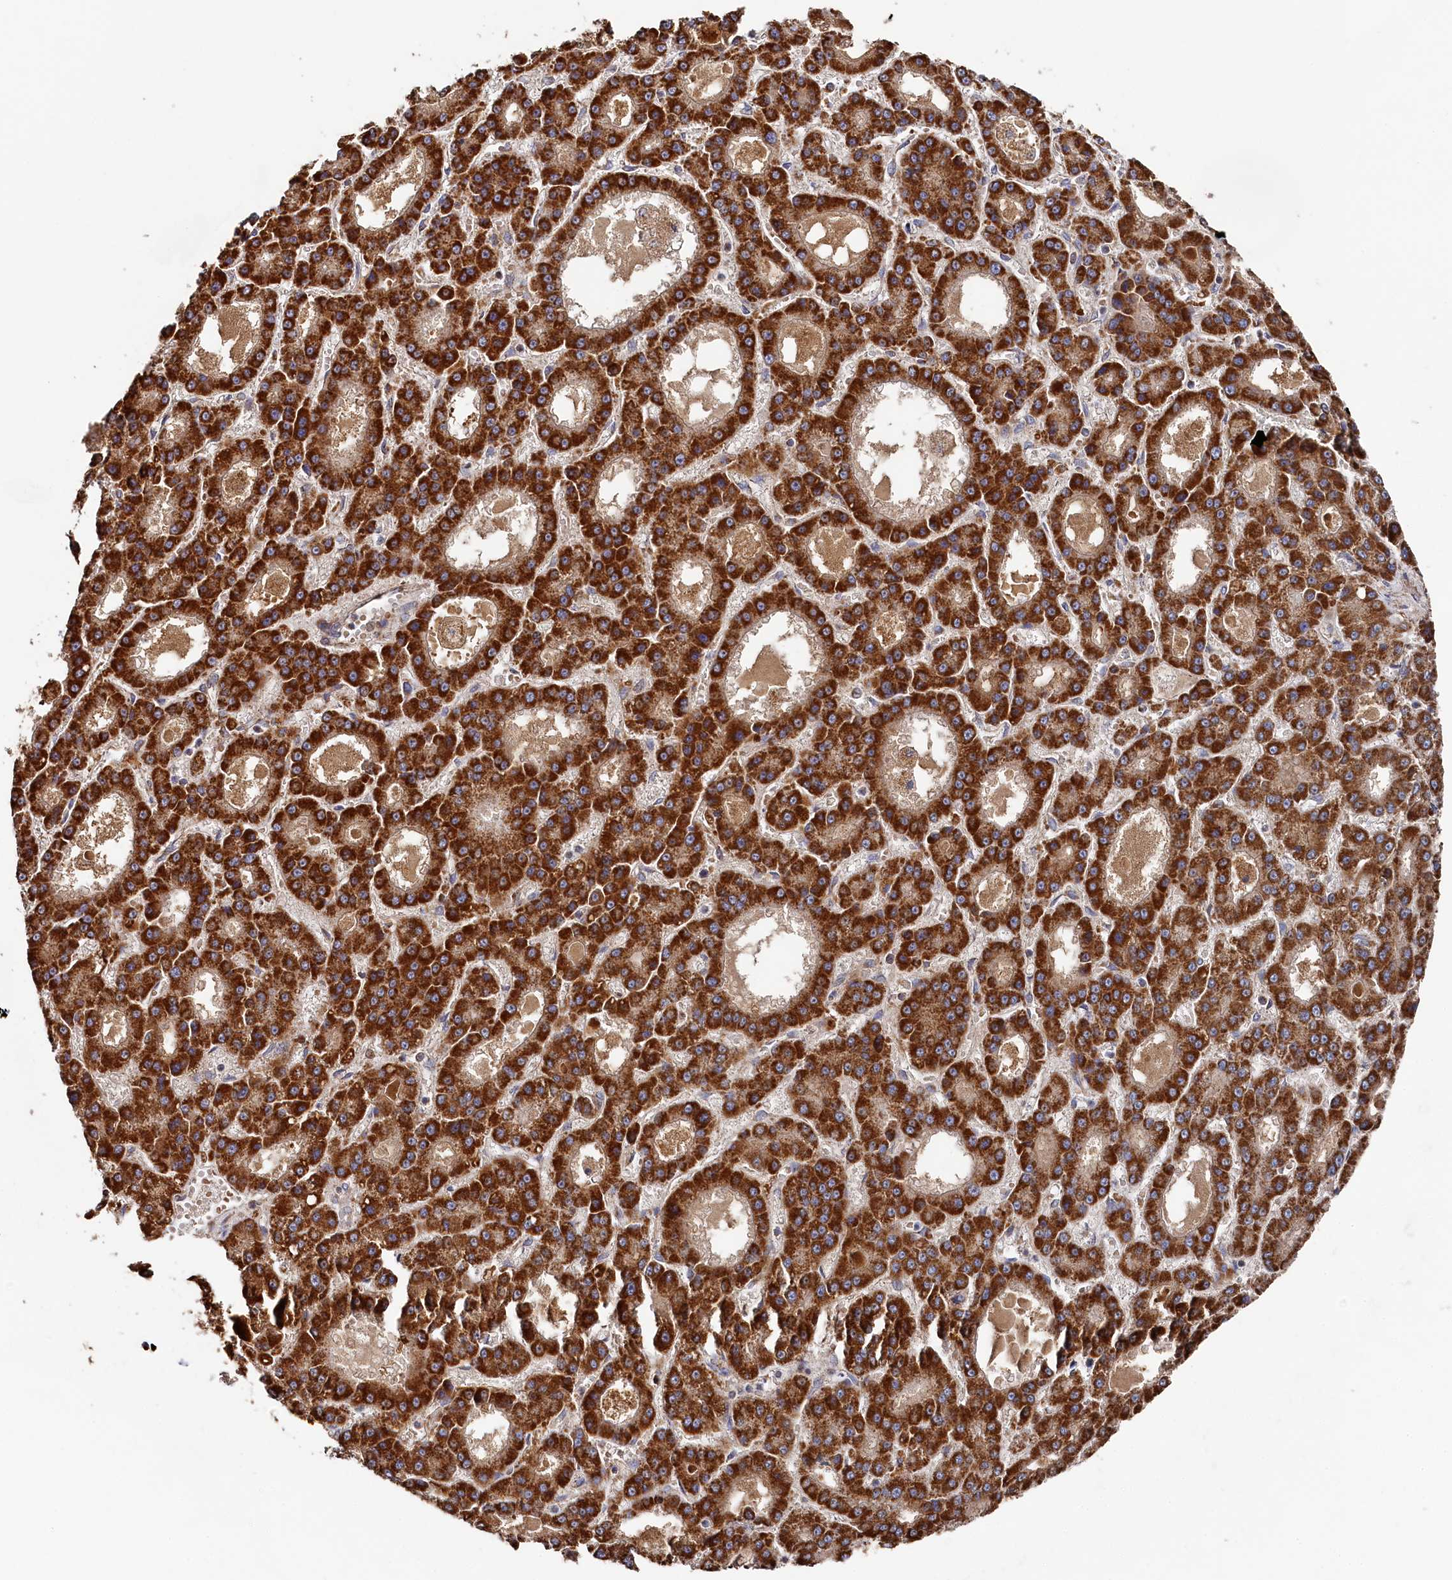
{"staining": {"intensity": "strong", "quantity": ">75%", "location": "cytoplasmic/membranous"}, "tissue": "liver cancer", "cell_type": "Tumor cells", "image_type": "cancer", "snomed": [{"axis": "morphology", "description": "Carcinoma, Hepatocellular, NOS"}, {"axis": "topography", "description": "Liver"}], "caption": "This is a micrograph of immunohistochemistry staining of liver hepatocellular carcinoma, which shows strong staining in the cytoplasmic/membranous of tumor cells.", "gene": "HAUS2", "patient": {"sex": "male", "age": 70}}